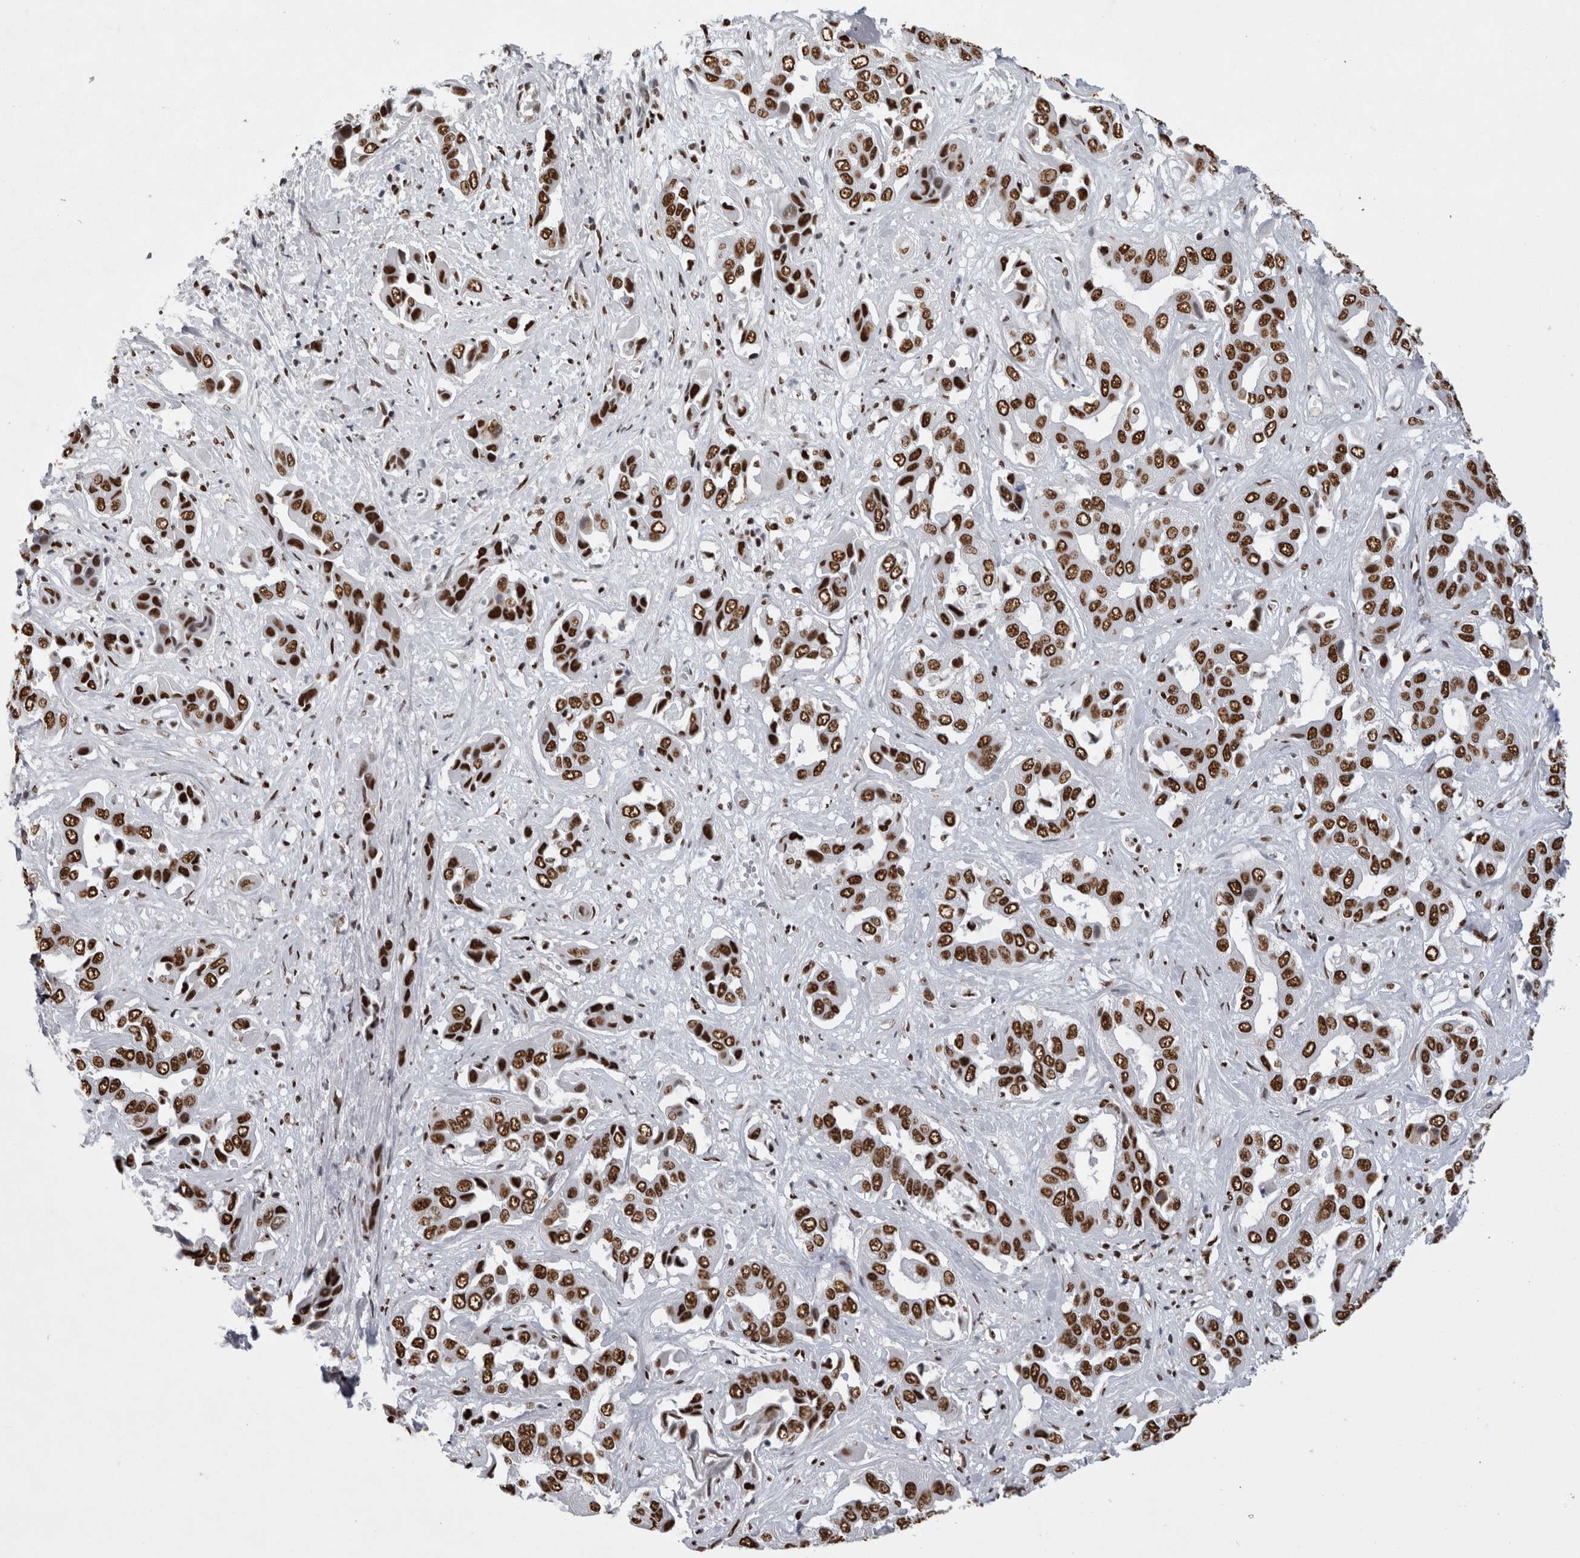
{"staining": {"intensity": "strong", "quantity": ">75%", "location": "nuclear"}, "tissue": "liver cancer", "cell_type": "Tumor cells", "image_type": "cancer", "snomed": [{"axis": "morphology", "description": "Cholangiocarcinoma"}, {"axis": "topography", "description": "Liver"}], "caption": "Liver cholangiocarcinoma tissue demonstrates strong nuclear staining in about >75% of tumor cells, visualized by immunohistochemistry.", "gene": "ALPK3", "patient": {"sex": "female", "age": 52}}